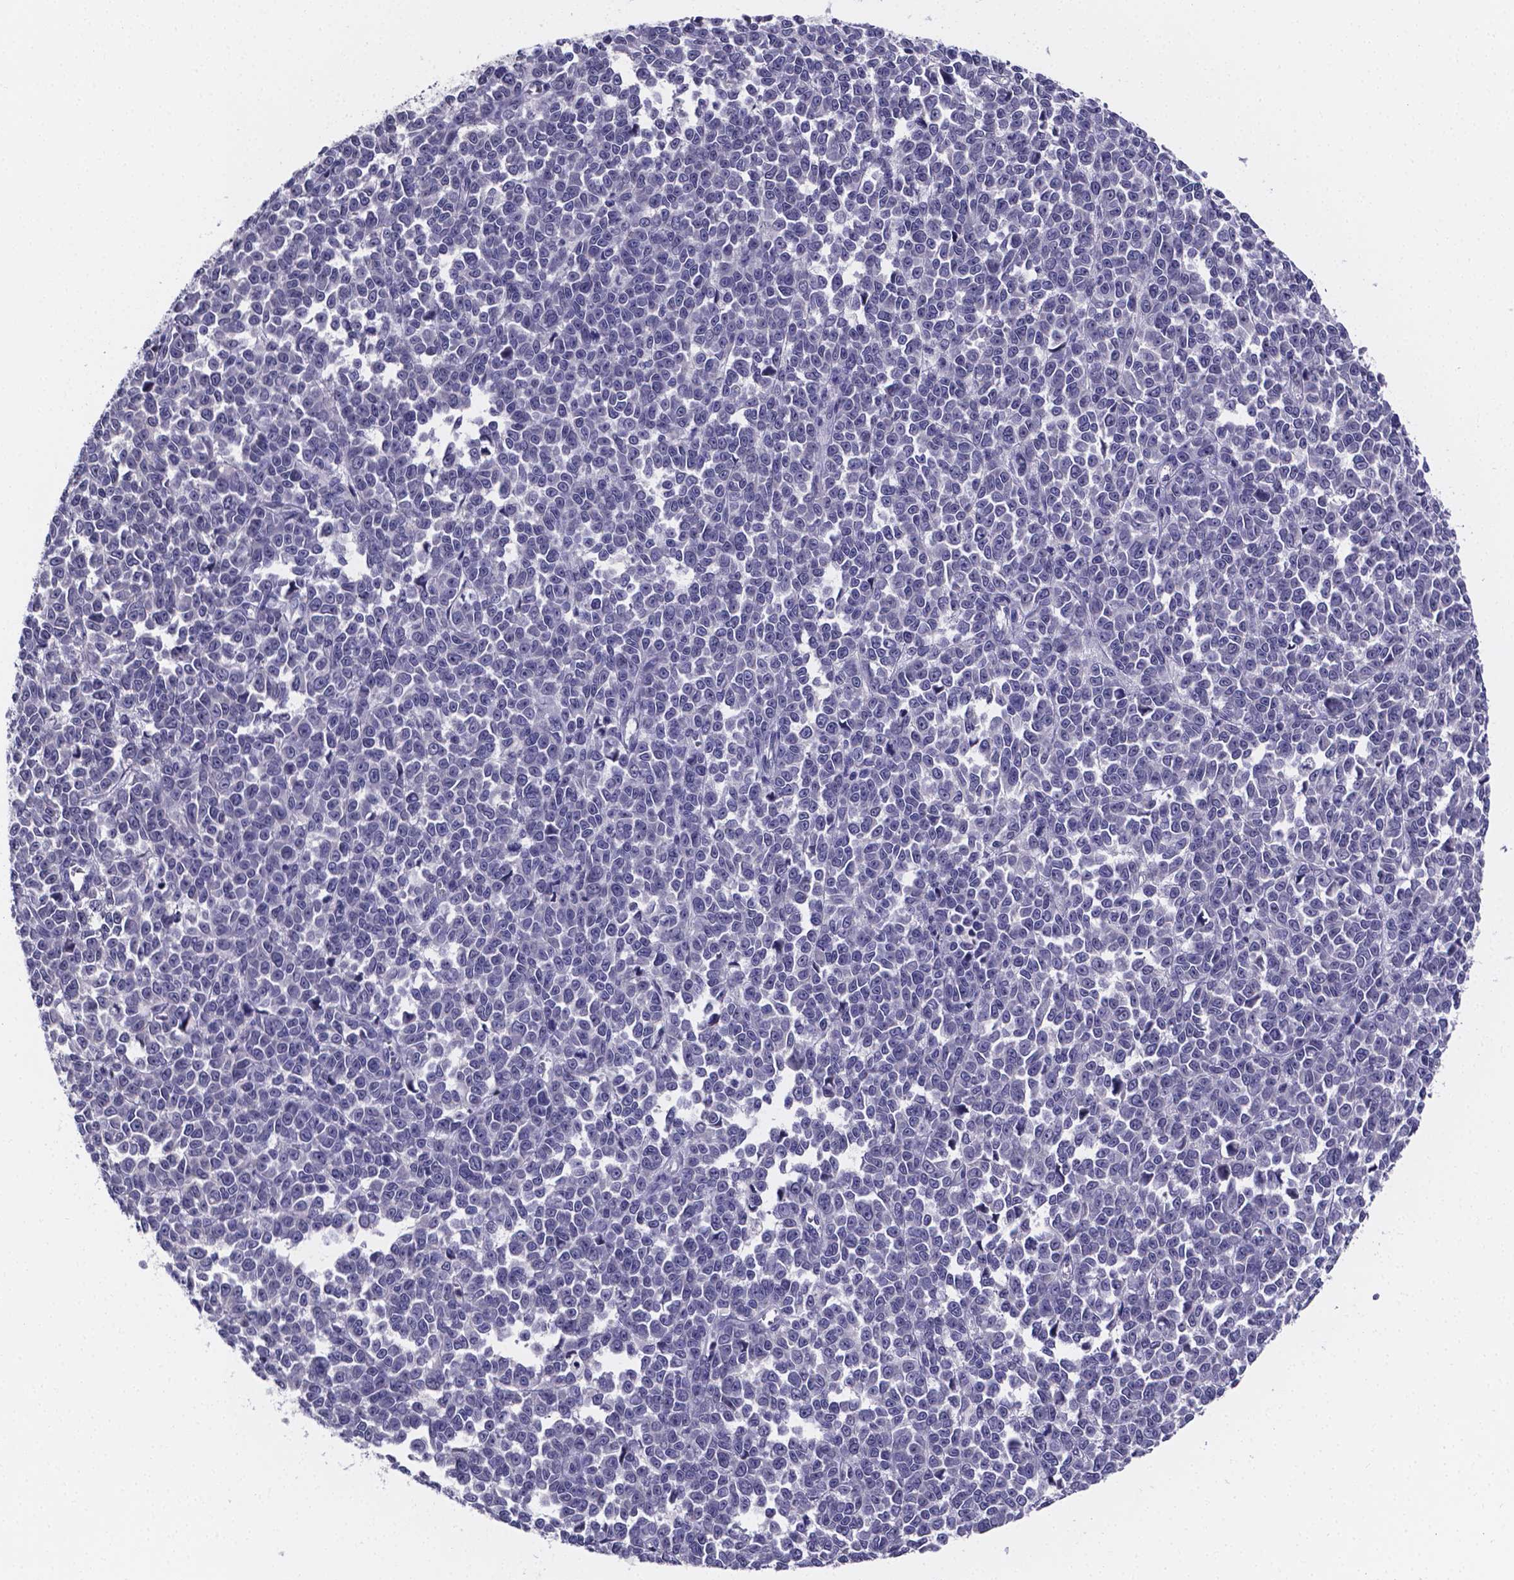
{"staining": {"intensity": "negative", "quantity": "none", "location": "none"}, "tissue": "melanoma", "cell_type": "Tumor cells", "image_type": "cancer", "snomed": [{"axis": "morphology", "description": "Malignant melanoma, NOS"}, {"axis": "topography", "description": "Skin"}], "caption": "Tumor cells show no significant protein expression in malignant melanoma. (Stains: DAB immunohistochemistry (IHC) with hematoxylin counter stain, Microscopy: brightfield microscopy at high magnification).", "gene": "IZUMO1", "patient": {"sex": "female", "age": 95}}